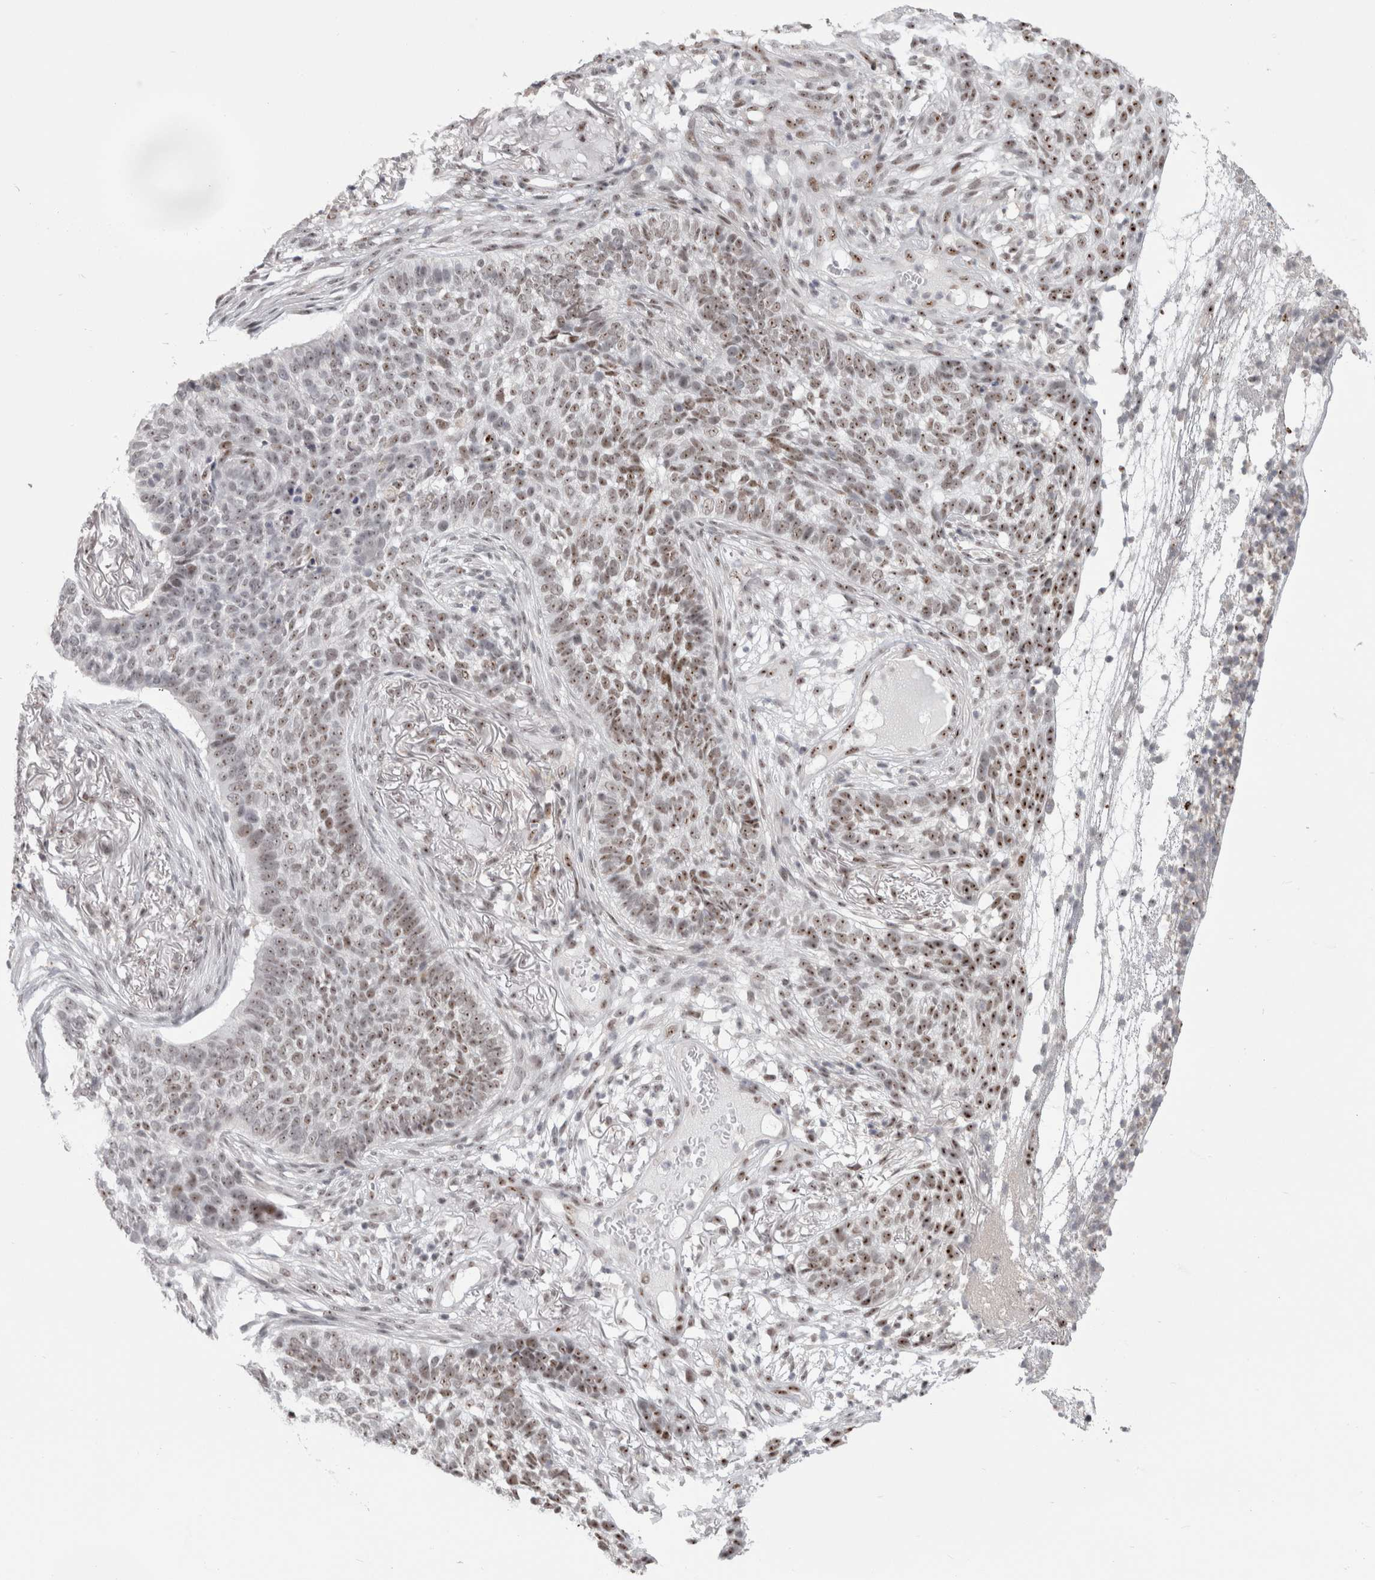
{"staining": {"intensity": "moderate", "quantity": "25%-75%", "location": "nuclear"}, "tissue": "skin cancer", "cell_type": "Tumor cells", "image_type": "cancer", "snomed": [{"axis": "morphology", "description": "Basal cell carcinoma"}, {"axis": "topography", "description": "Skin"}], "caption": "A brown stain shows moderate nuclear positivity of a protein in skin cancer (basal cell carcinoma) tumor cells.", "gene": "SENP6", "patient": {"sex": "male", "age": 85}}